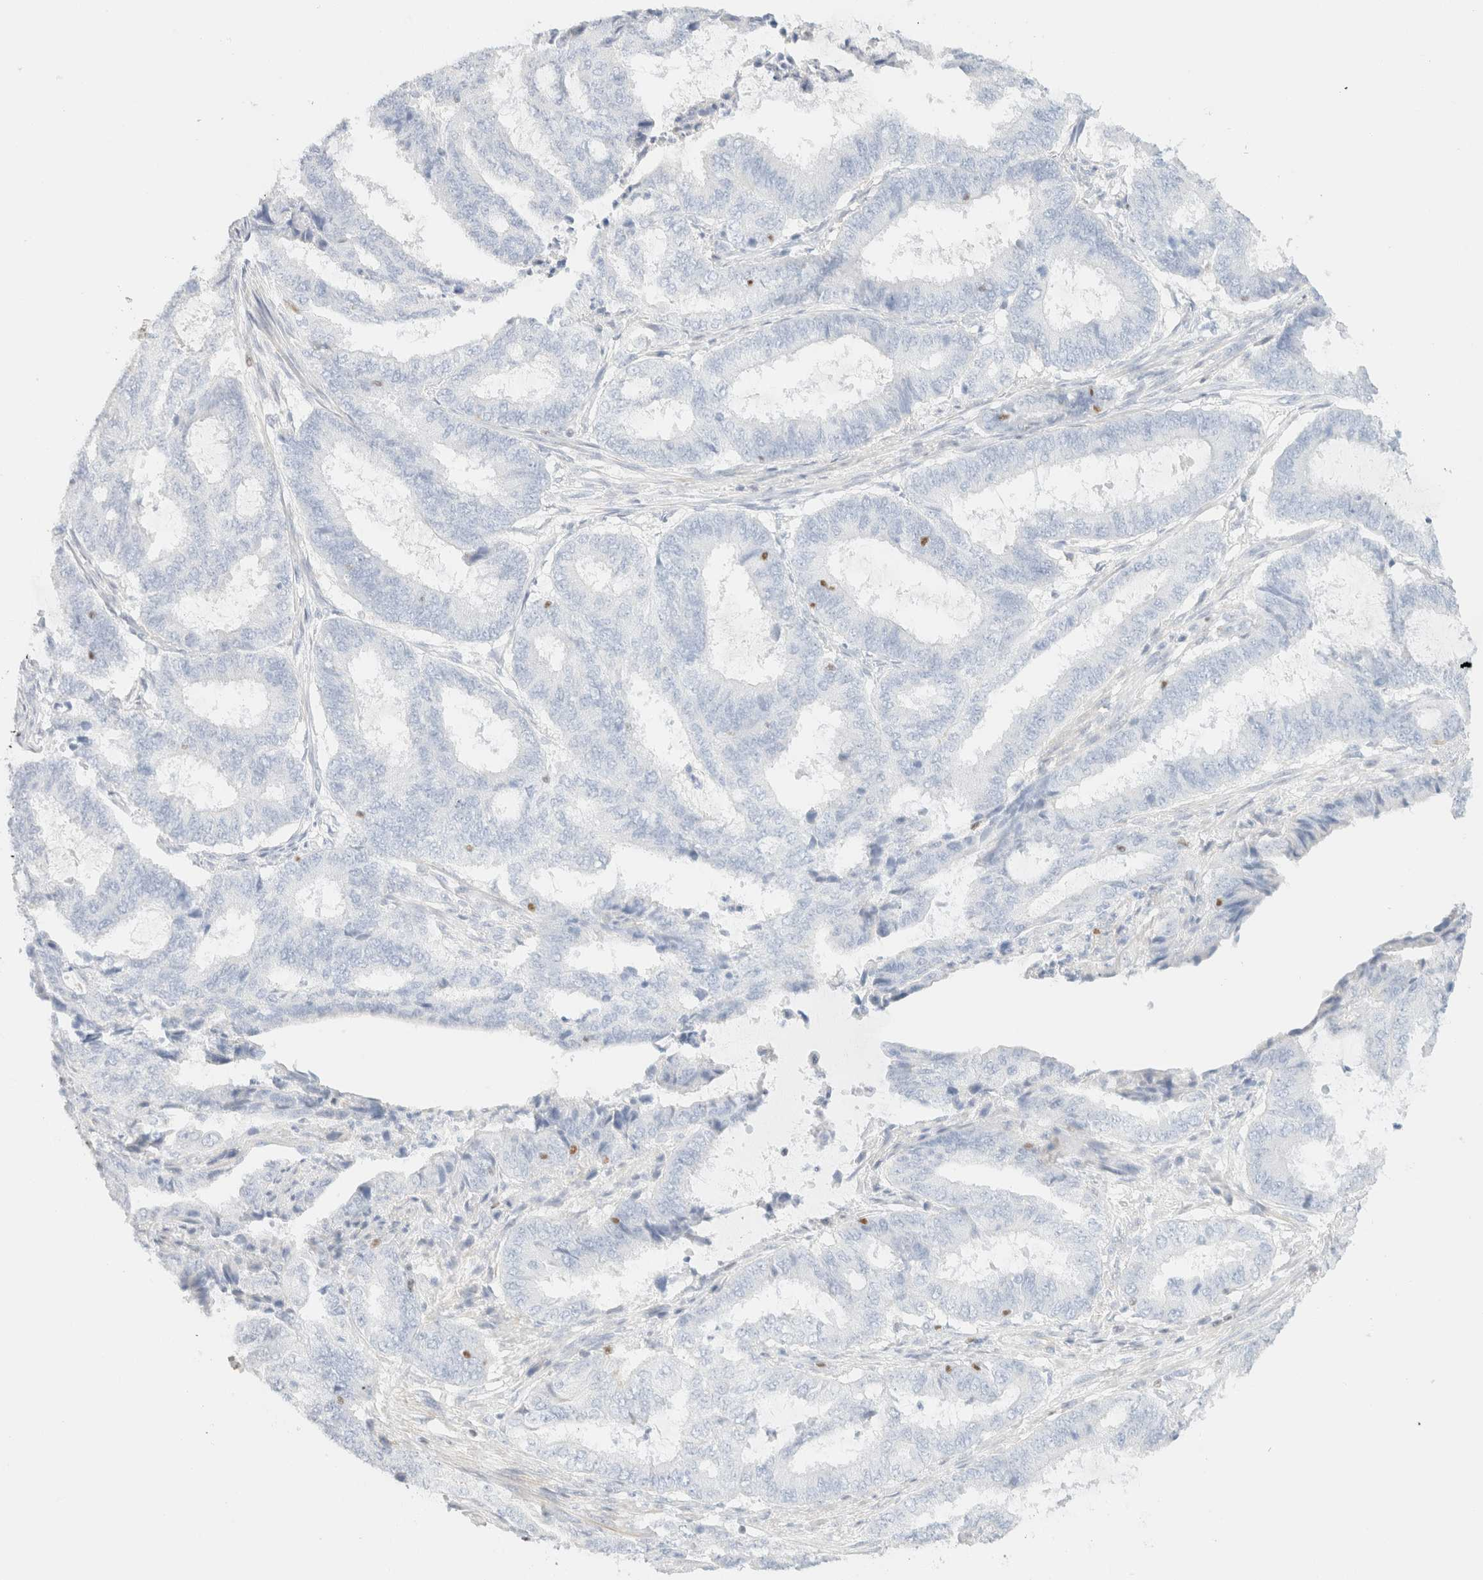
{"staining": {"intensity": "negative", "quantity": "none", "location": "none"}, "tissue": "endometrial cancer", "cell_type": "Tumor cells", "image_type": "cancer", "snomed": [{"axis": "morphology", "description": "Adenocarcinoma, NOS"}, {"axis": "topography", "description": "Endometrium"}], "caption": "High magnification brightfield microscopy of adenocarcinoma (endometrial) stained with DAB (brown) and counterstained with hematoxylin (blue): tumor cells show no significant expression.", "gene": "IKZF3", "patient": {"sex": "female", "age": 51}}